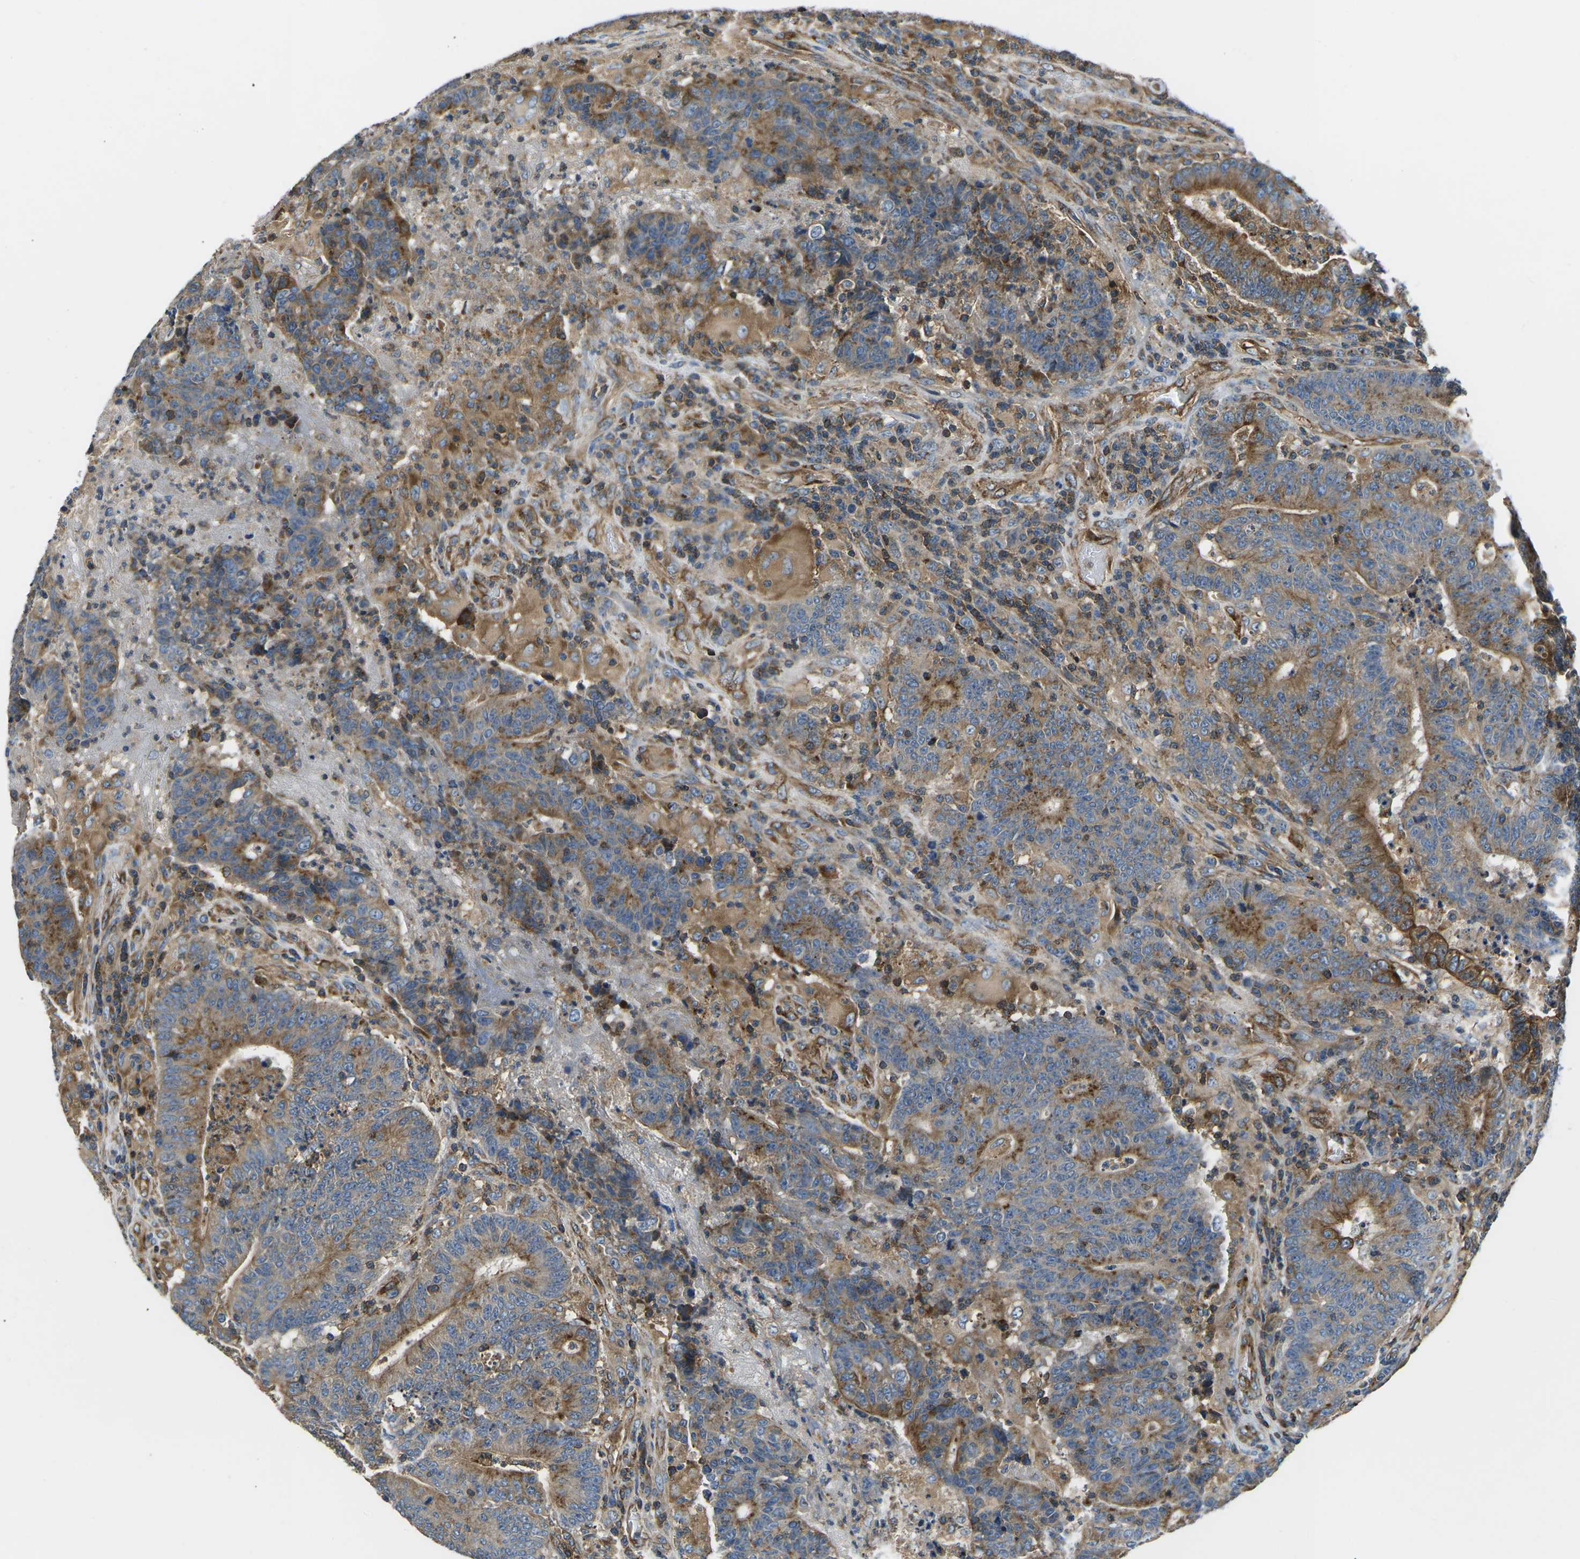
{"staining": {"intensity": "moderate", "quantity": ">75%", "location": "cytoplasmic/membranous"}, "tissue": "colorectal cancer", "cell_type": "Tumor cells", "image_type": "cancer", "snomed": [{"axis": "morphology", "description": "Normal tissue, NOS"}, {"axis": "morphology", "description": "Adenocarcinoma, NOS"}, {"axis": "topography", "description": "Colon"}], "caption": "Tumor cells show moderate cytoplasmic/membranous staining in approximately >75% of cells in adenocarcinoma (colorectal). The staining is performed using DAB (3,3'-diaminobenzidine) brown chromogen to label protein expression. The nuclei are counter-stained blue using hematoxylin.", "gene": "KCNJ15", "patient": {"sex": "female", "age": 75}}